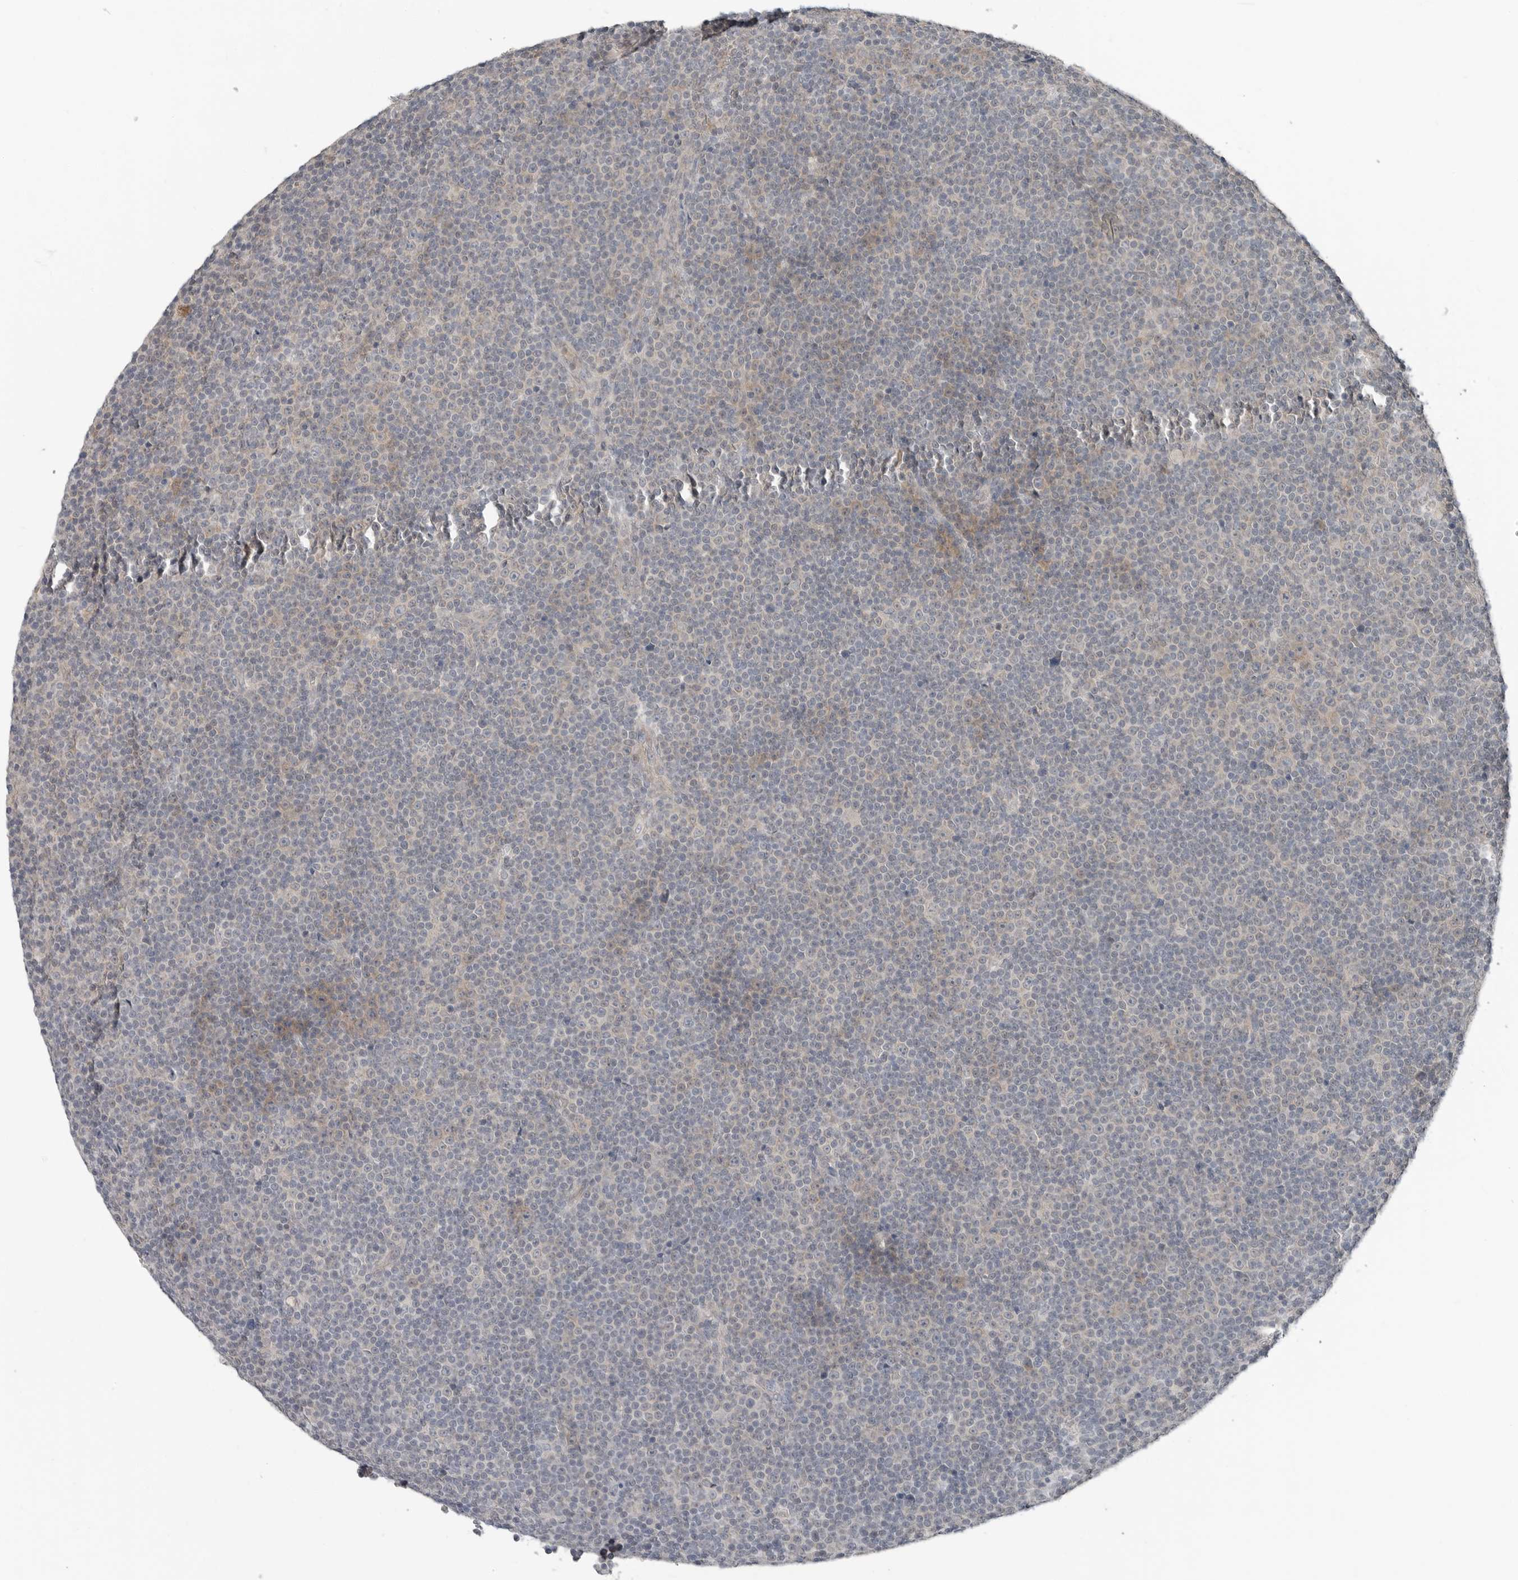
{"staining": {"intensity": "negative", "quantity": "none", "location": "none"}, "tissue": "lymphoma", "cell_type": "Tumor cells", "image_type": "cancer", "snomed": [{"axis": "morphology", "description": "Malignant lymphoma, non-Hodgkin's type, Low grade"}, {"axis": "topography", "description": "Lymph node"}], "caption": "High magnification brightfield microscopy of malignant lymphoma, non-Hodgkin's type (low-grade) stained with DAB (3,3'-diaminobenzidine) (brown) and counterstained with hematoxylin (blue): tumor cells show no significant staining.", "gene": "FCRLB", "patient": {"sex": "female", "age": 67}}